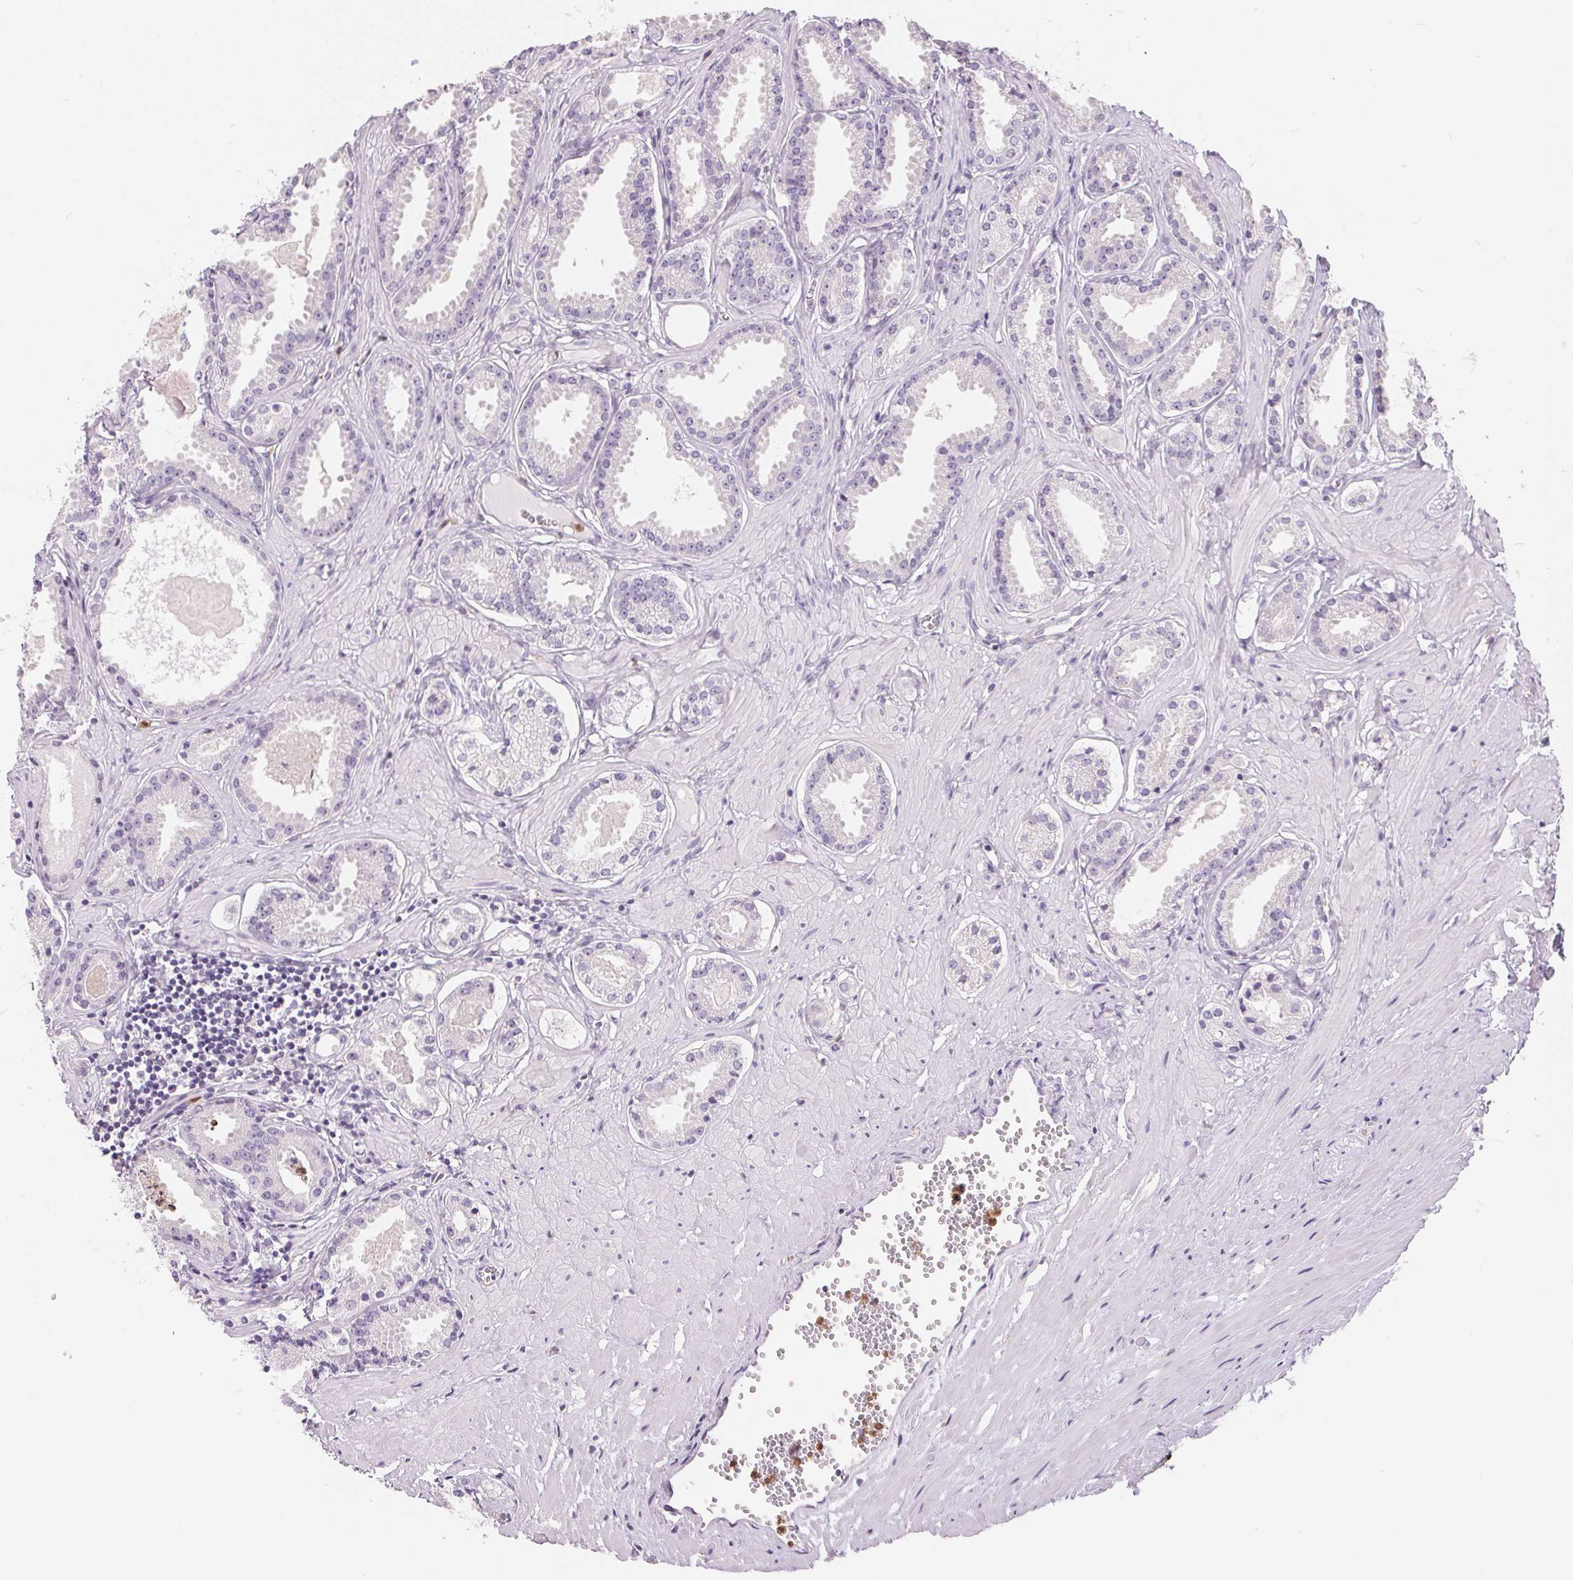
{"staining": {"intensity": "negative", "quantity": "none", "location": "none"}, "tissue": "prostate cancer", "cell_type": "Tumor cells", "image_type": "cancer", "snomed": [{"axis": "morphology", "description": "Adenocarcinoma, NOS"}, {"axis": "morphology", "description": "Adenocarcinoma, Low grade"}, {"axis": "topography", "description": "Prostate"}], "caption": "Immunohistochemistry of human adenocarcinoma (low-grade) (prostate) exhibits no positivity in tumor cells.", "gene": "SERPINB1", "patient": {"sex": "male", "age": 64}}